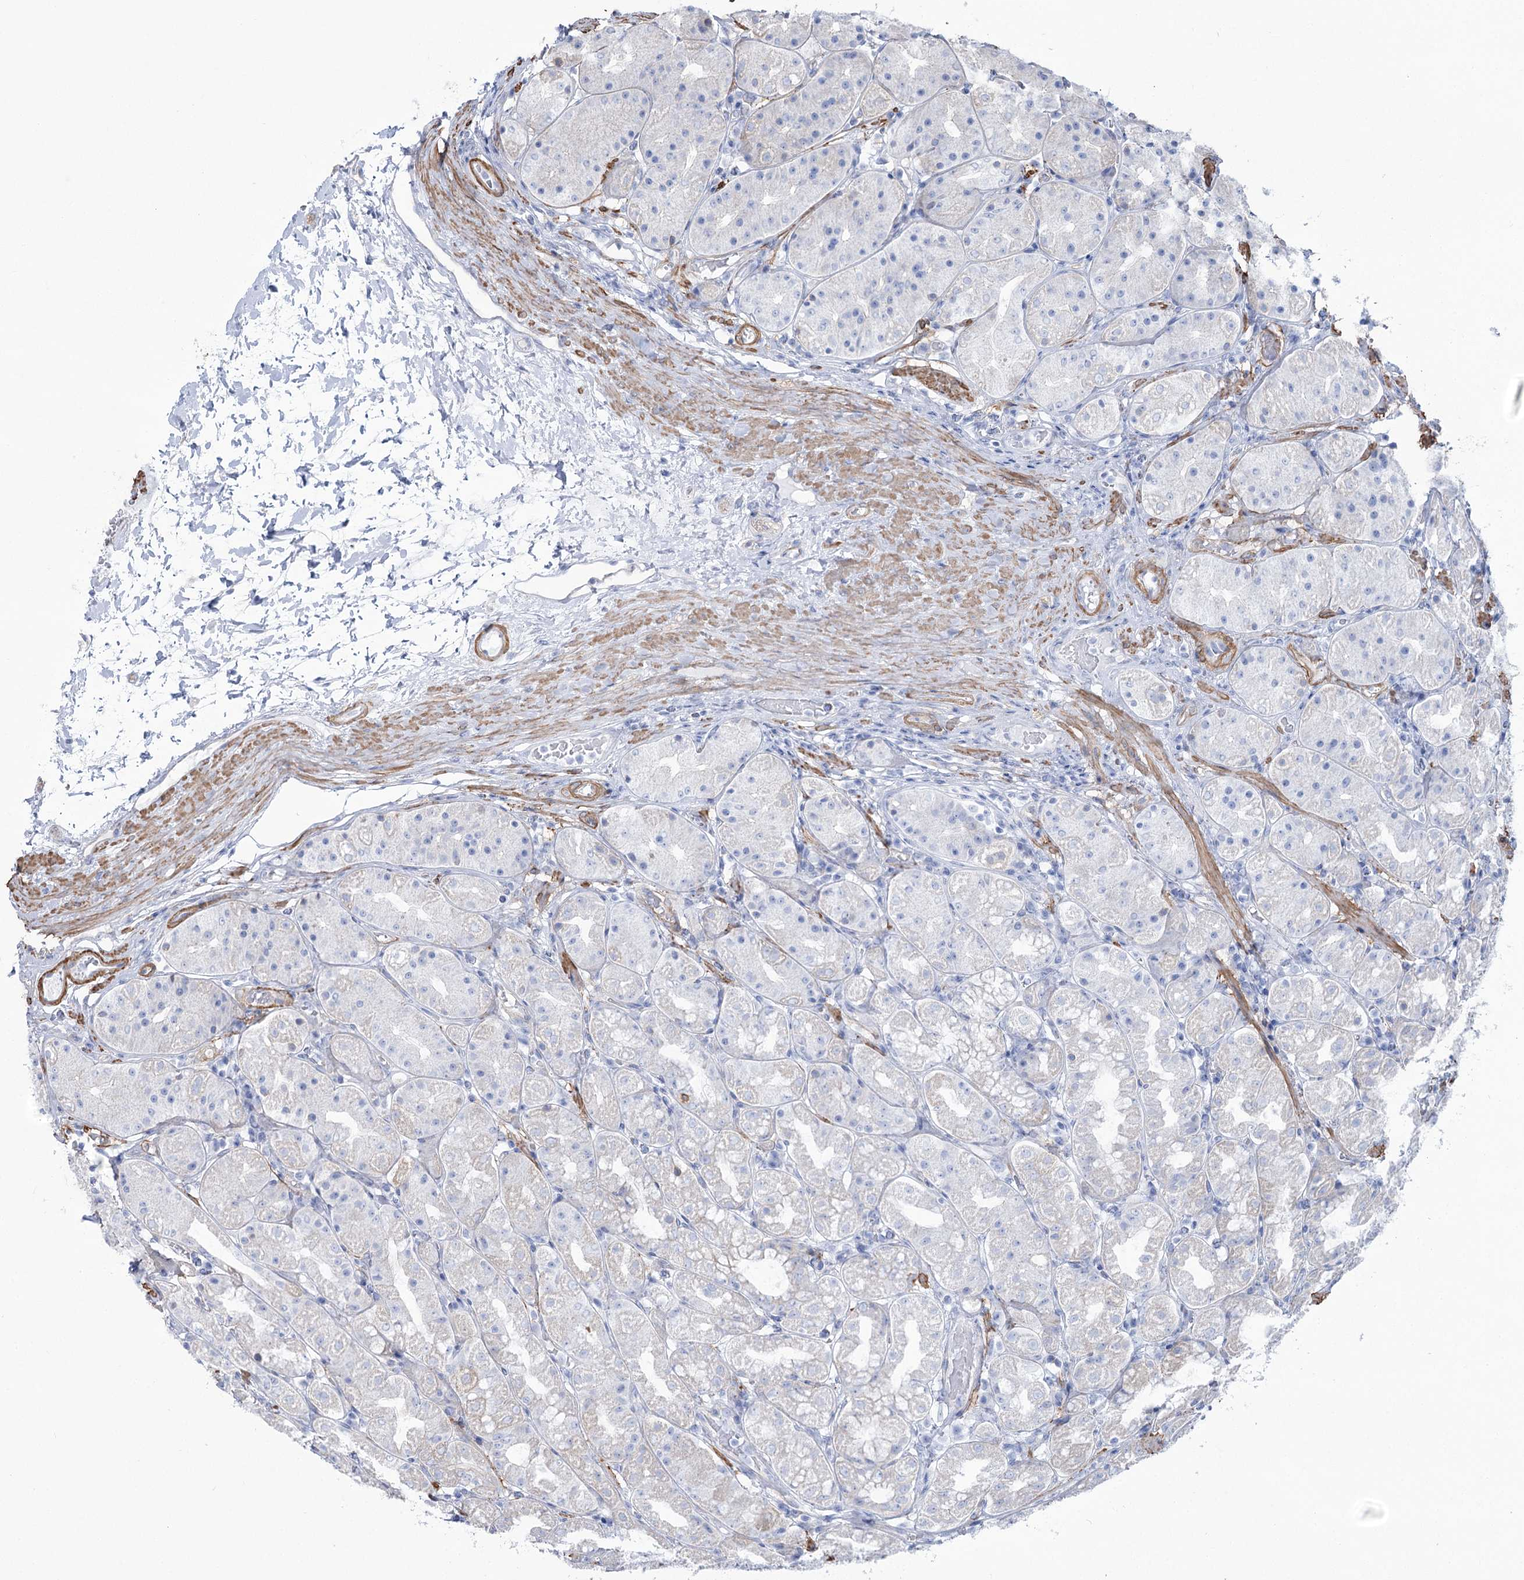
{"staining": {"intensity": "negative", "quantity": "none", "location": "none"}, "tissue": "stomach", "cell_type": "Glandular cells", "image_type": "normal", "snomed": [{"axis": "morphology", "description": "Normal tissue, NOS"}, {"axis": "topography", "description": "Stomach, lower"}], "caption": "Histopathology image shows no protein staining in glandular cells of unremarkable stomach. (DAB (3,3'-diaminobenzidine) immunohistochemistry, high magnification).", "gene": "PLEKHA5", "patient": {"sex": "female", "age": 56}}